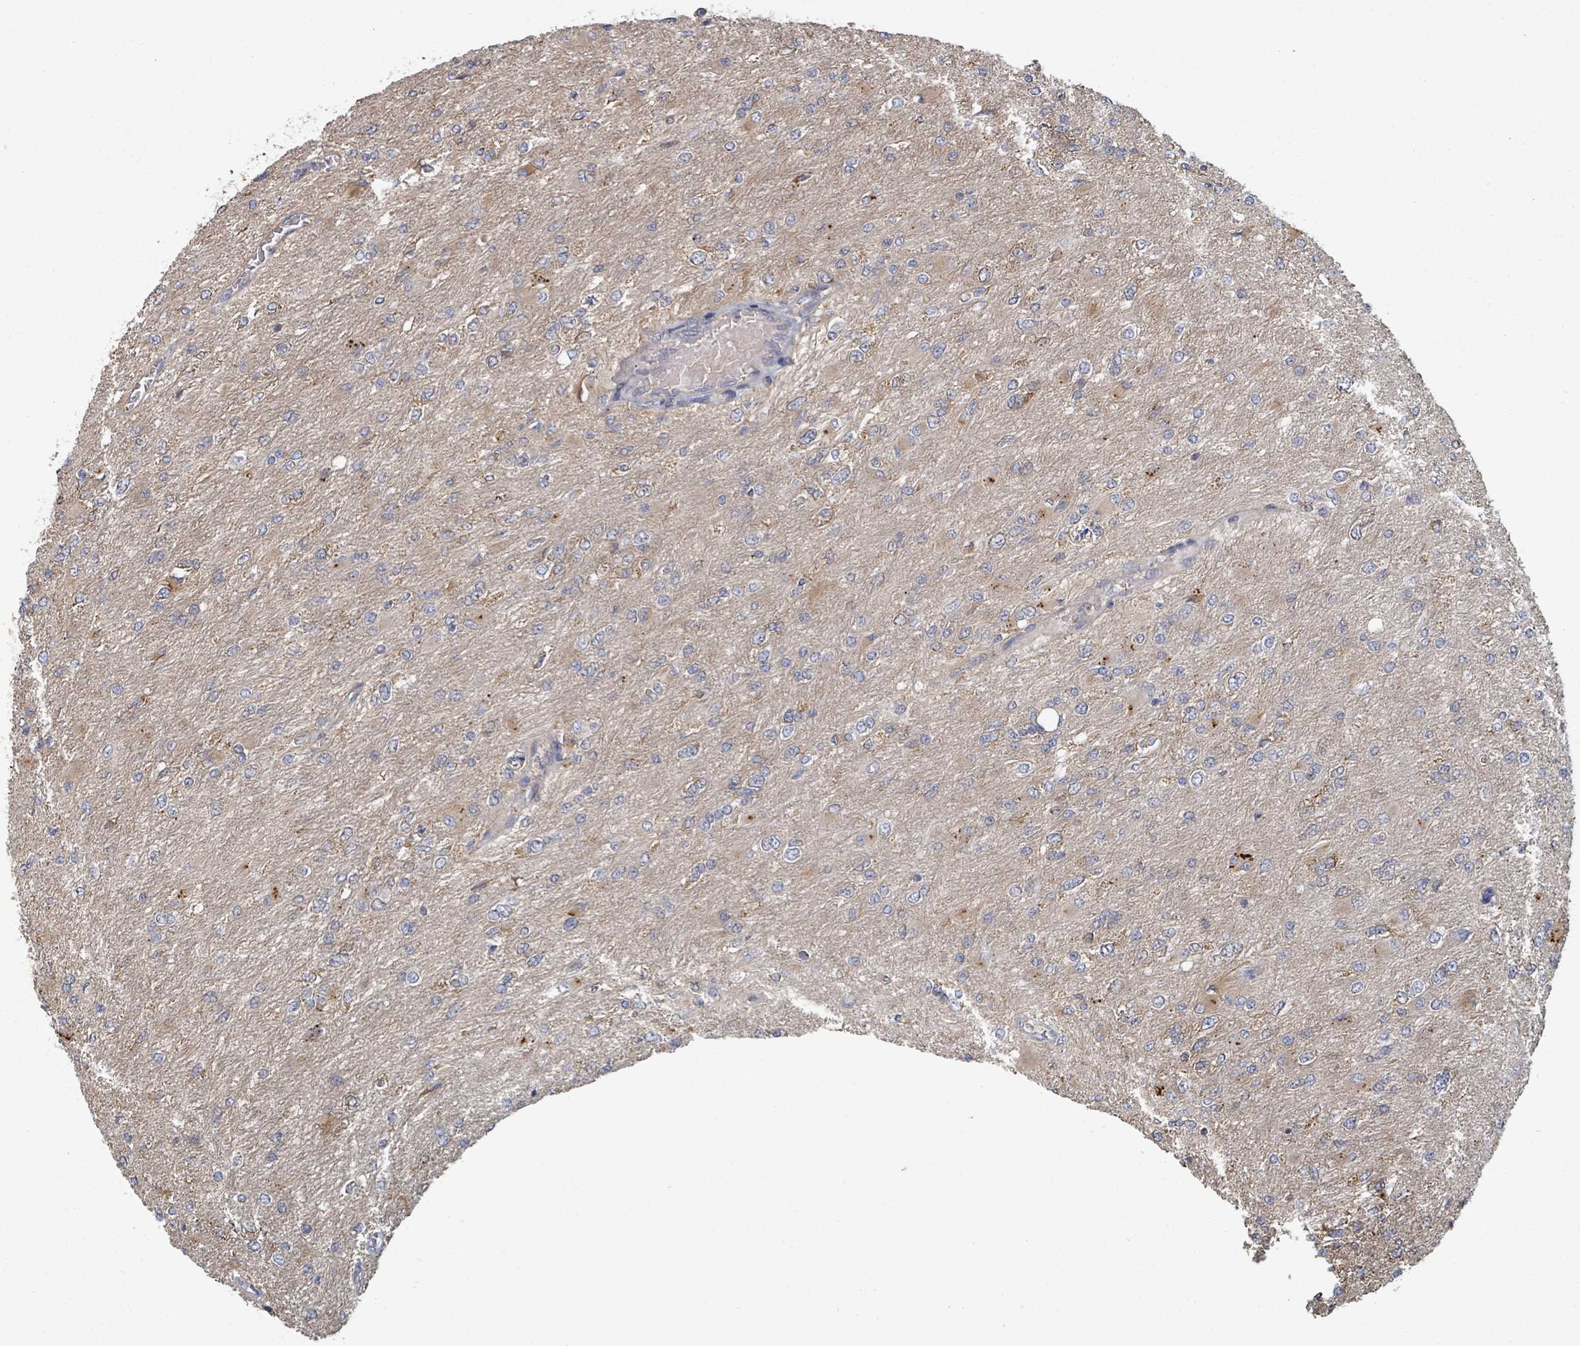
{"staining": {"intensity": "weak", "quantity": "<25%", "location": "cytoplasmic/membranous"}, "tissue": "glioma", "cell_type": "Tumor cells", "image_type": "cancer", "snomed": [{"axis": "morphology", "description": "Glioma, malignant, High grade"}, {"axis": "topography", "description": "Cerebral cortex"}], "caption": "A micrograph of human glioma is negative for staining in tumor cells.", "gene": "GABBR1", "patient": {"sex": "female", "age": 36}}